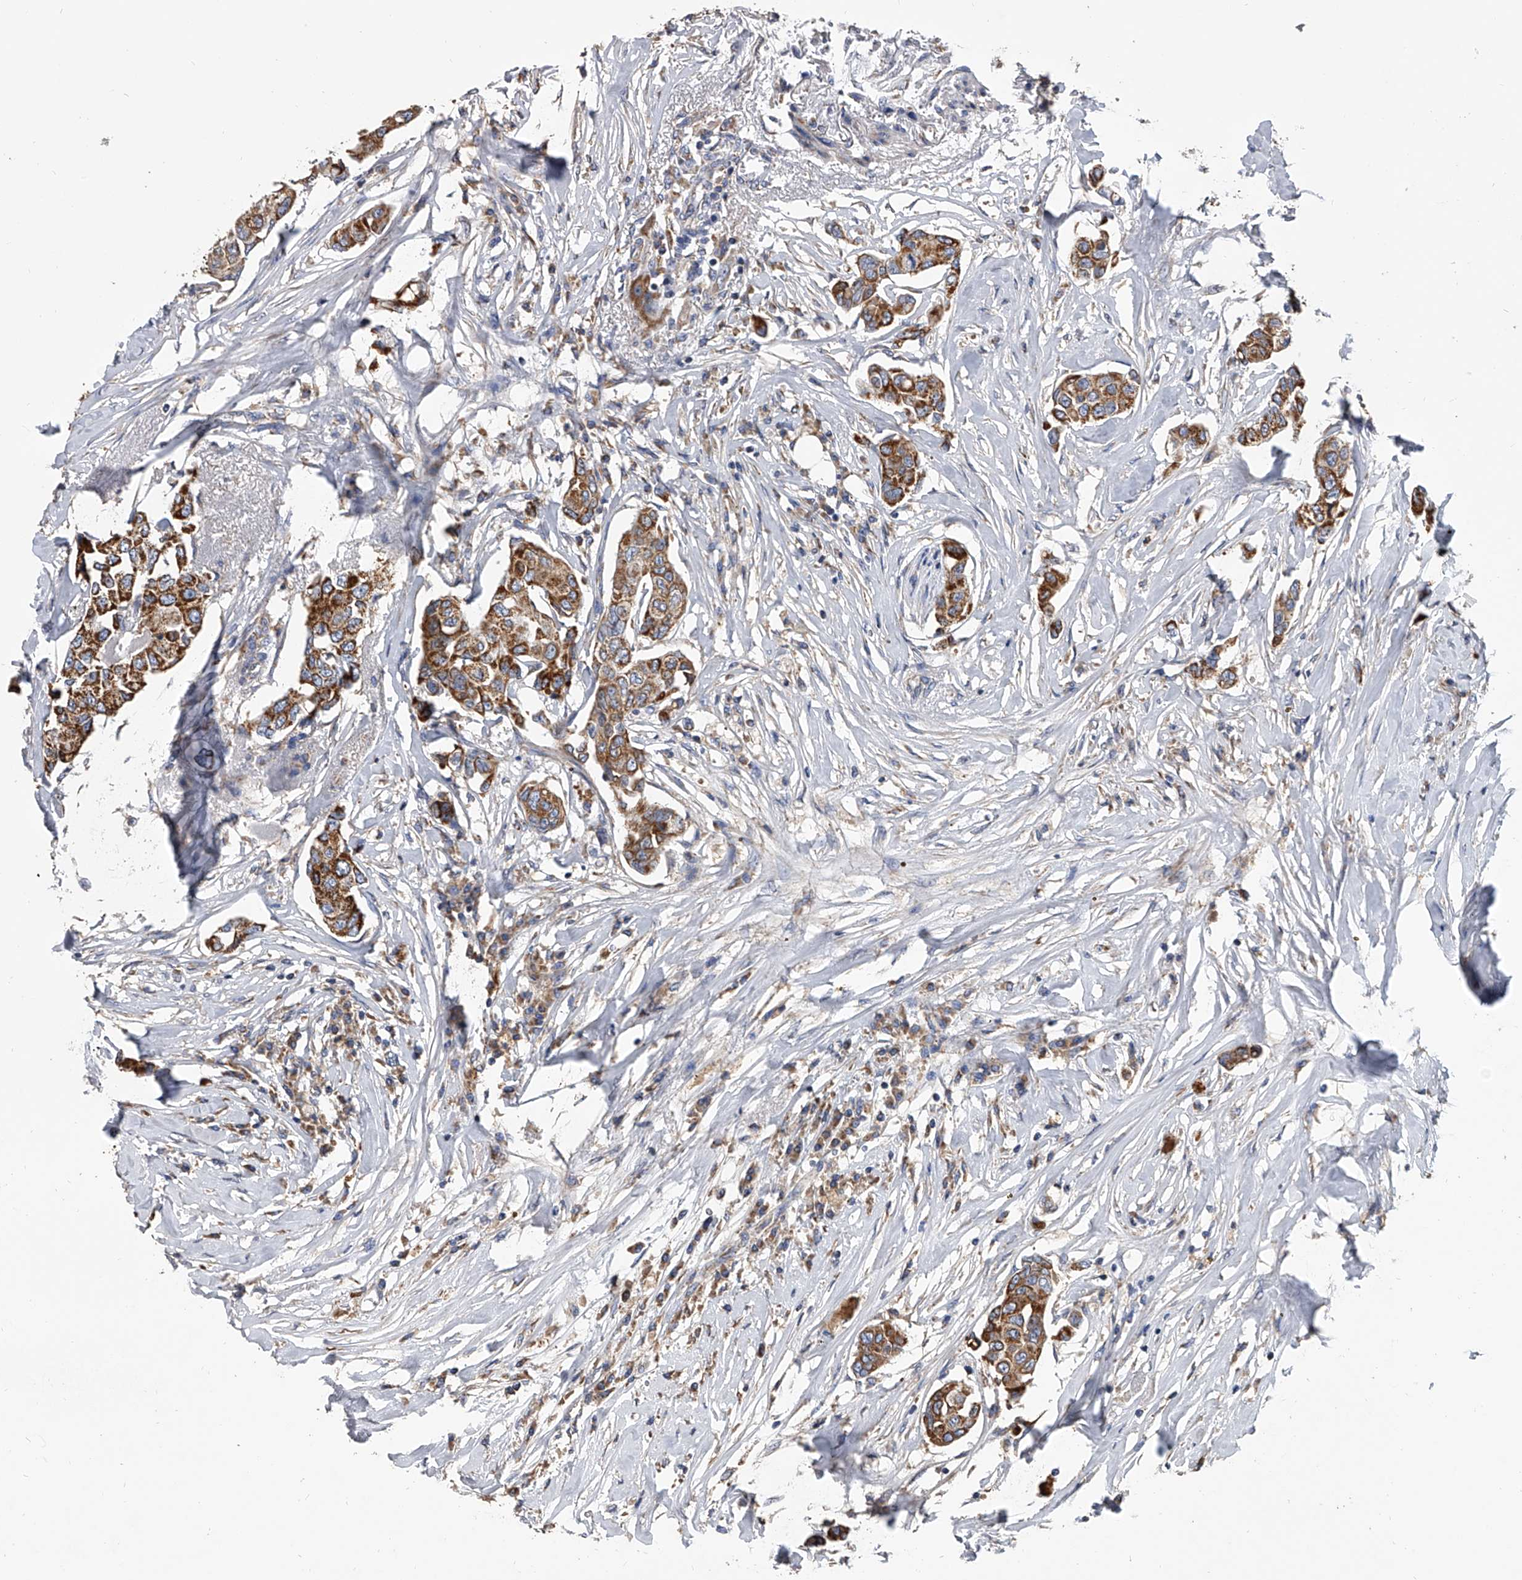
{"staining": {"intensity": "strong", "quantity": ">75%", "location": "cytoplasmic/membranous"}, "tissue": "breast cancer", "cell_type": "Tumor cells", "image_type": "cancer", "snomed": [{"axis": "morphology", "description": "Duct carcinoma"}, {"axis": "topography", "description": "Breast"}], "caption": "Immunohistochemistry (IHC) staining of breast cancer (intraductal carcinoma), which displays high levels of strong cytoplasmic/membranous staining in approximately >75% of tumor cells indicating strong cytoplasmic/membranous protein staining. The staining was performed using DAB (3,3'-diaminobenzidine) (brown) for protein detection and nuclei were counterstained in hematoxylin (blue).", "gene": "MRPL28", "patient": {"sex": "female", "age": 80}}